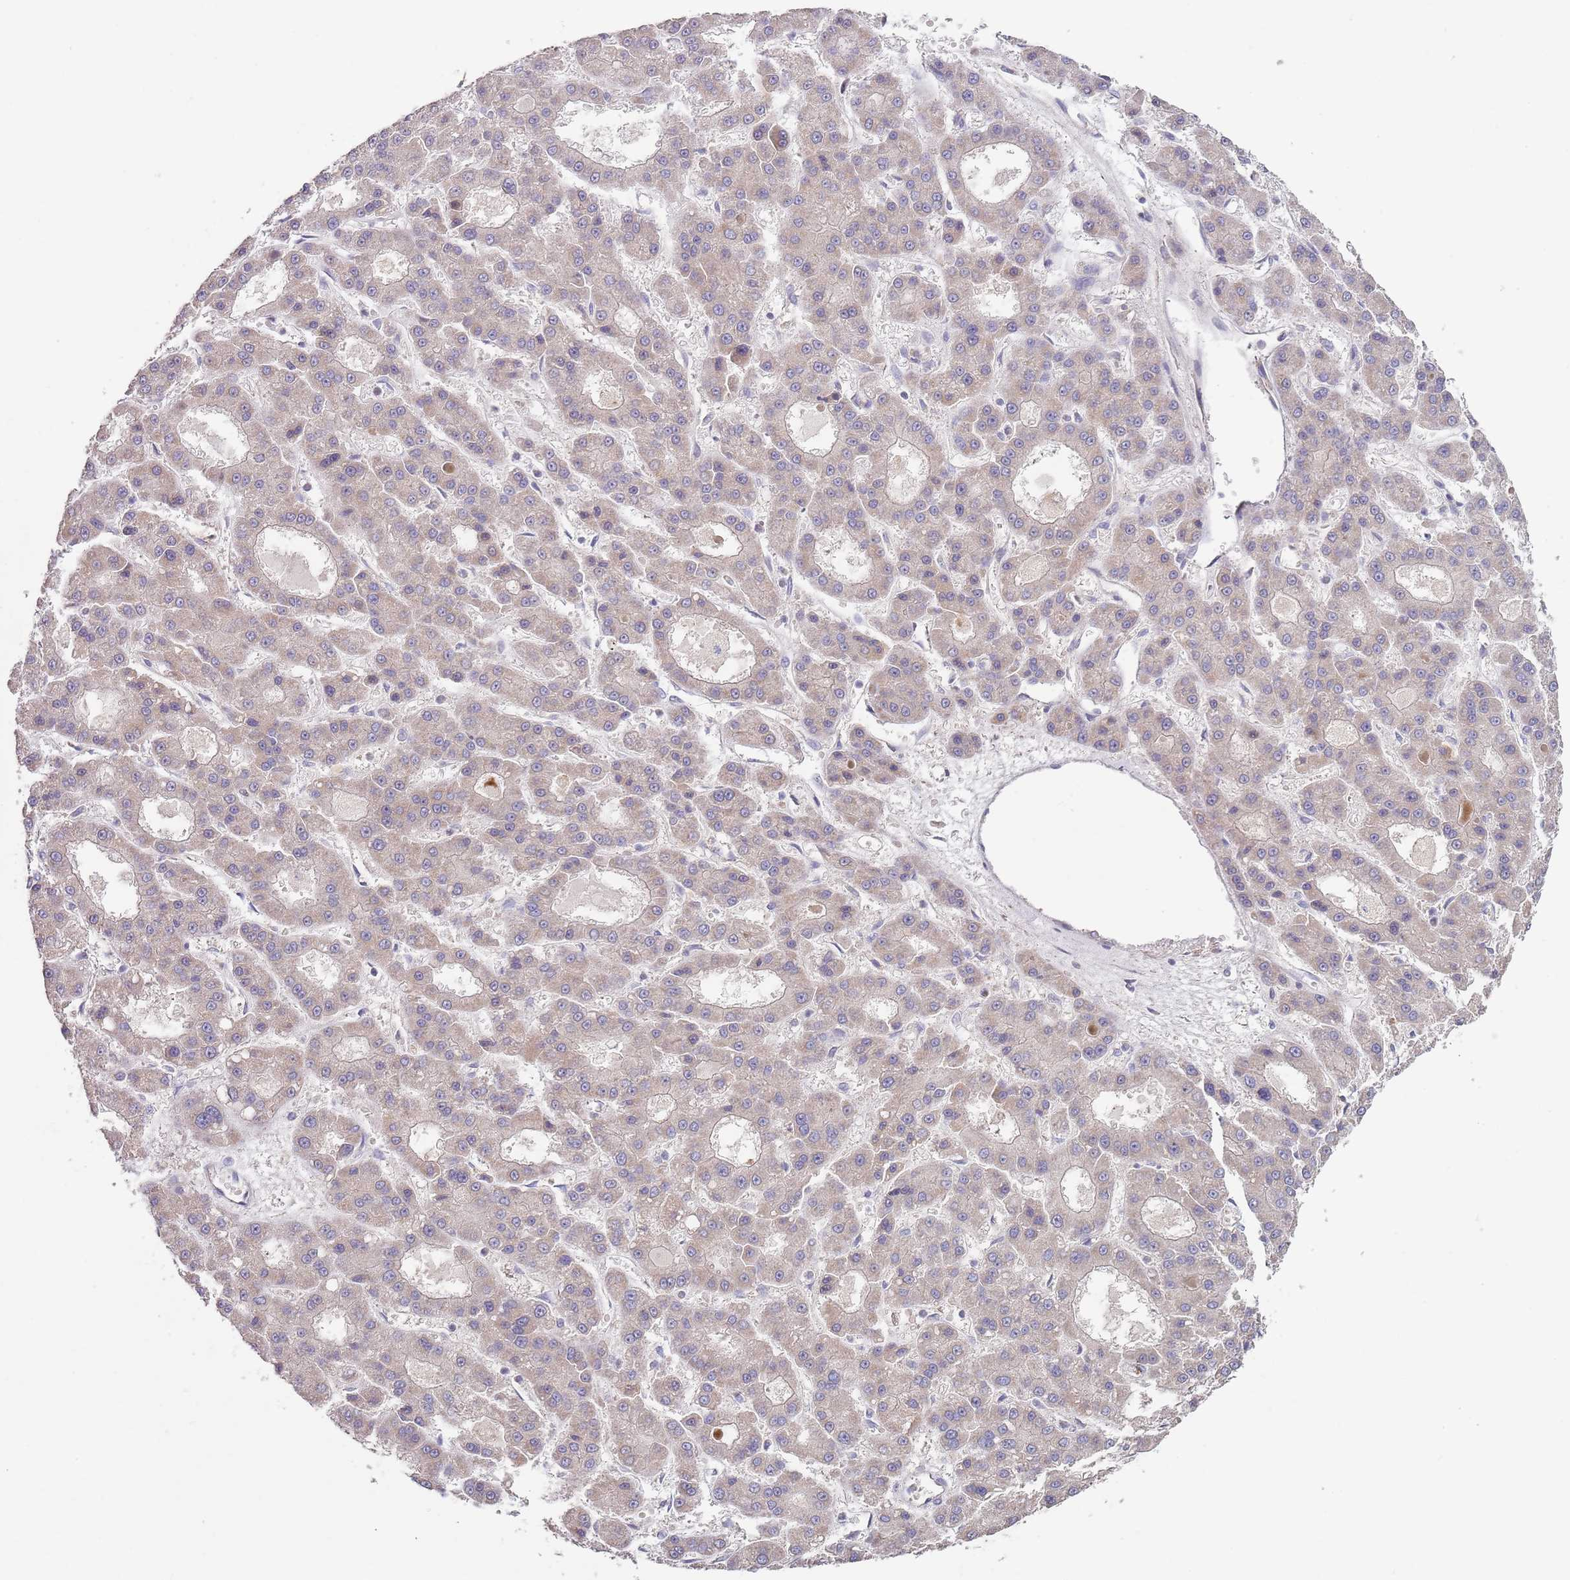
{"staining": {"intensity": "negative", "quantity": "none", "location": "none"}, "tissue": "liver cancer", "cell_type": "Tumor cells", "image_type": "cancer", "snomed": [{"axis": "morphology", "description": "Carcinoma, Hepatocellular, NOS"}, {"axis": "topography", "description": "Liver"}], "caption": "Immunohistochemical staining of human liver cancer shows no significant staining in tumor cells.", "gene": "ABCC10", "patient": {"sex": "male", "age": 70}}